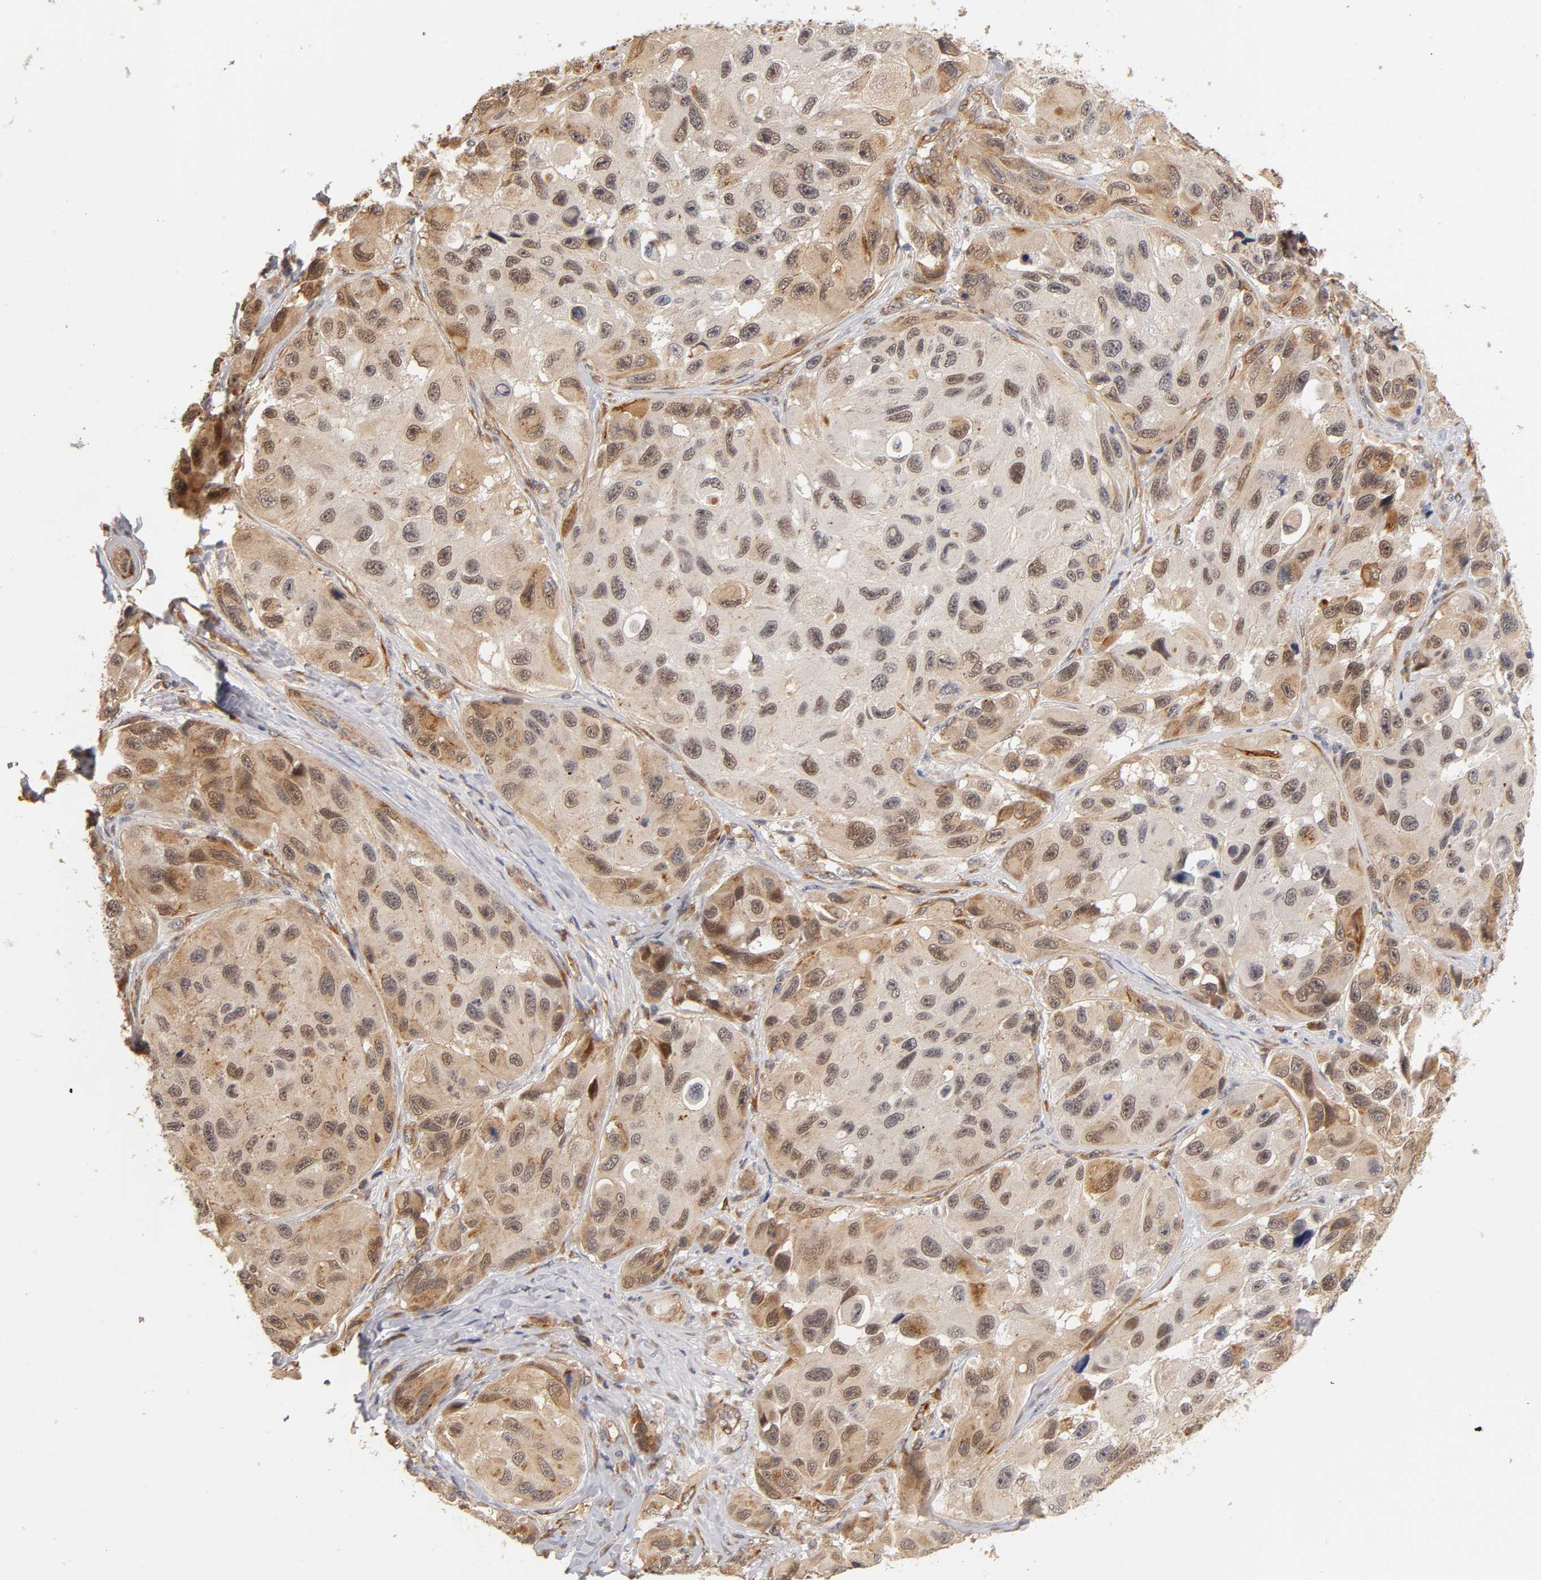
{"staining": {"intensity": "moderate", "quantity": "25%-75%", "location": "cytoplasmic/membranous"}, "tissue": "melanoma", "cell_type": "Tumor cells", "image_type": "cancer", "snomed": [{"axis": "morphology", "description": "Malignant melanoma, NOS"}, {"axis": "topography", "description": "Skin"}], "caption": "Tumor cells demonstrate medium levels of moderate cytoplasmic/membranous positivity in about 25%-75% of cells in malignant melanoma. Immunohistochemistry (ihc) stains the protein of interest in brown and the nuclei are stained blue.", "gene": "LAMB1", "patient": {"sex": "female", "age": 73}}